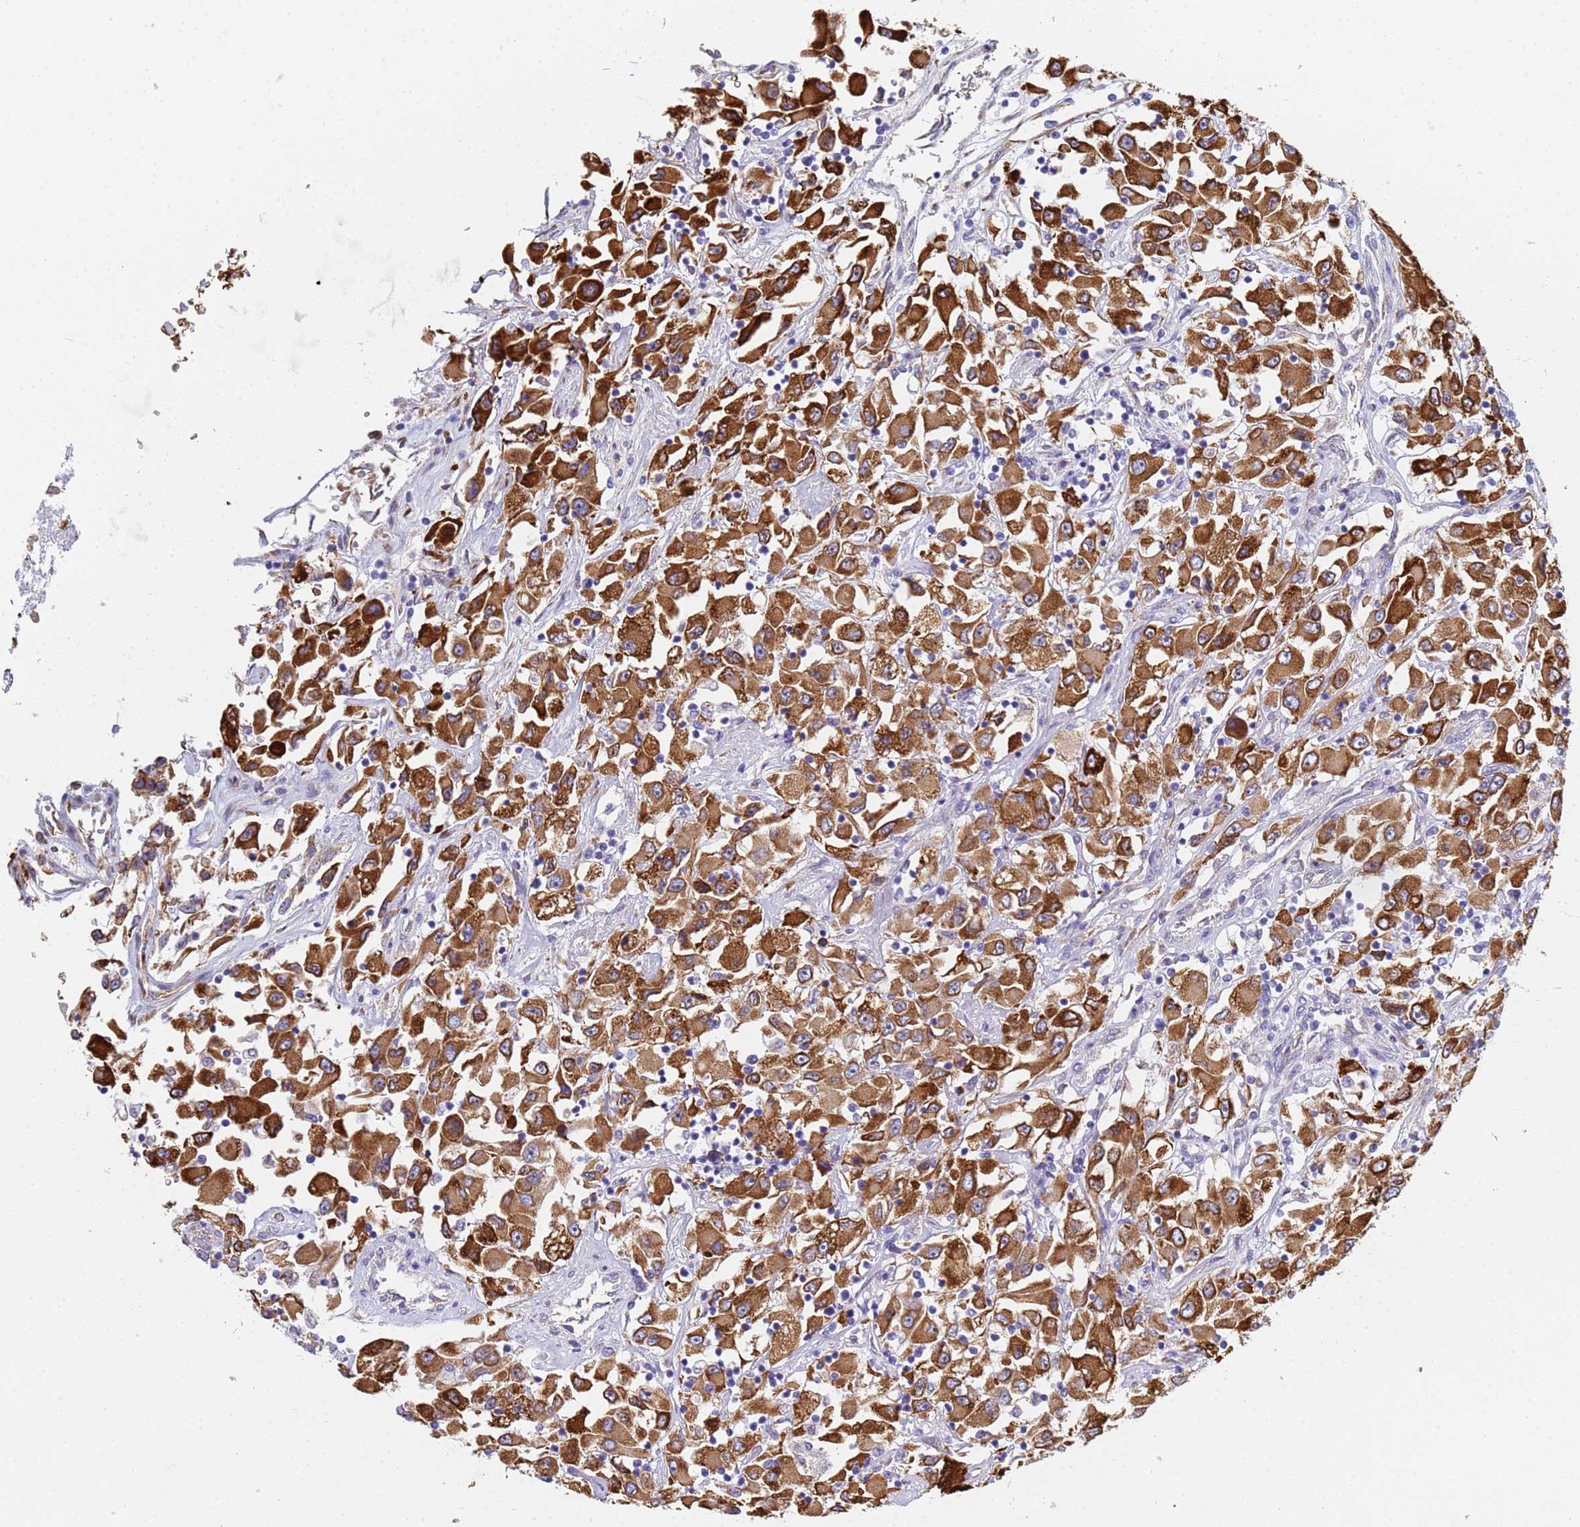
{"staining": {"intensity": "strong", "quantity": ">75%", "location": "cytoplasmic/membranous"}, "tissue": "renal cancer", "cell_type": "Tumor cells", "image_type": "cancer", "snomed": [{"axis": "morphology", "description": "Adenocarcinoma, NOS"}, {"axis": "topography", "description": "Kidney"}], "caption": "Renal adenocarcinoma tissue displays strong cytoplasmic/membranous expression in approximately >75% of tumor cells Ihc stains the protein of interest in brown and the nuclei are stained blue.", "gene": "GDAP2", "patient": {"sex": "female", "age": 52}}